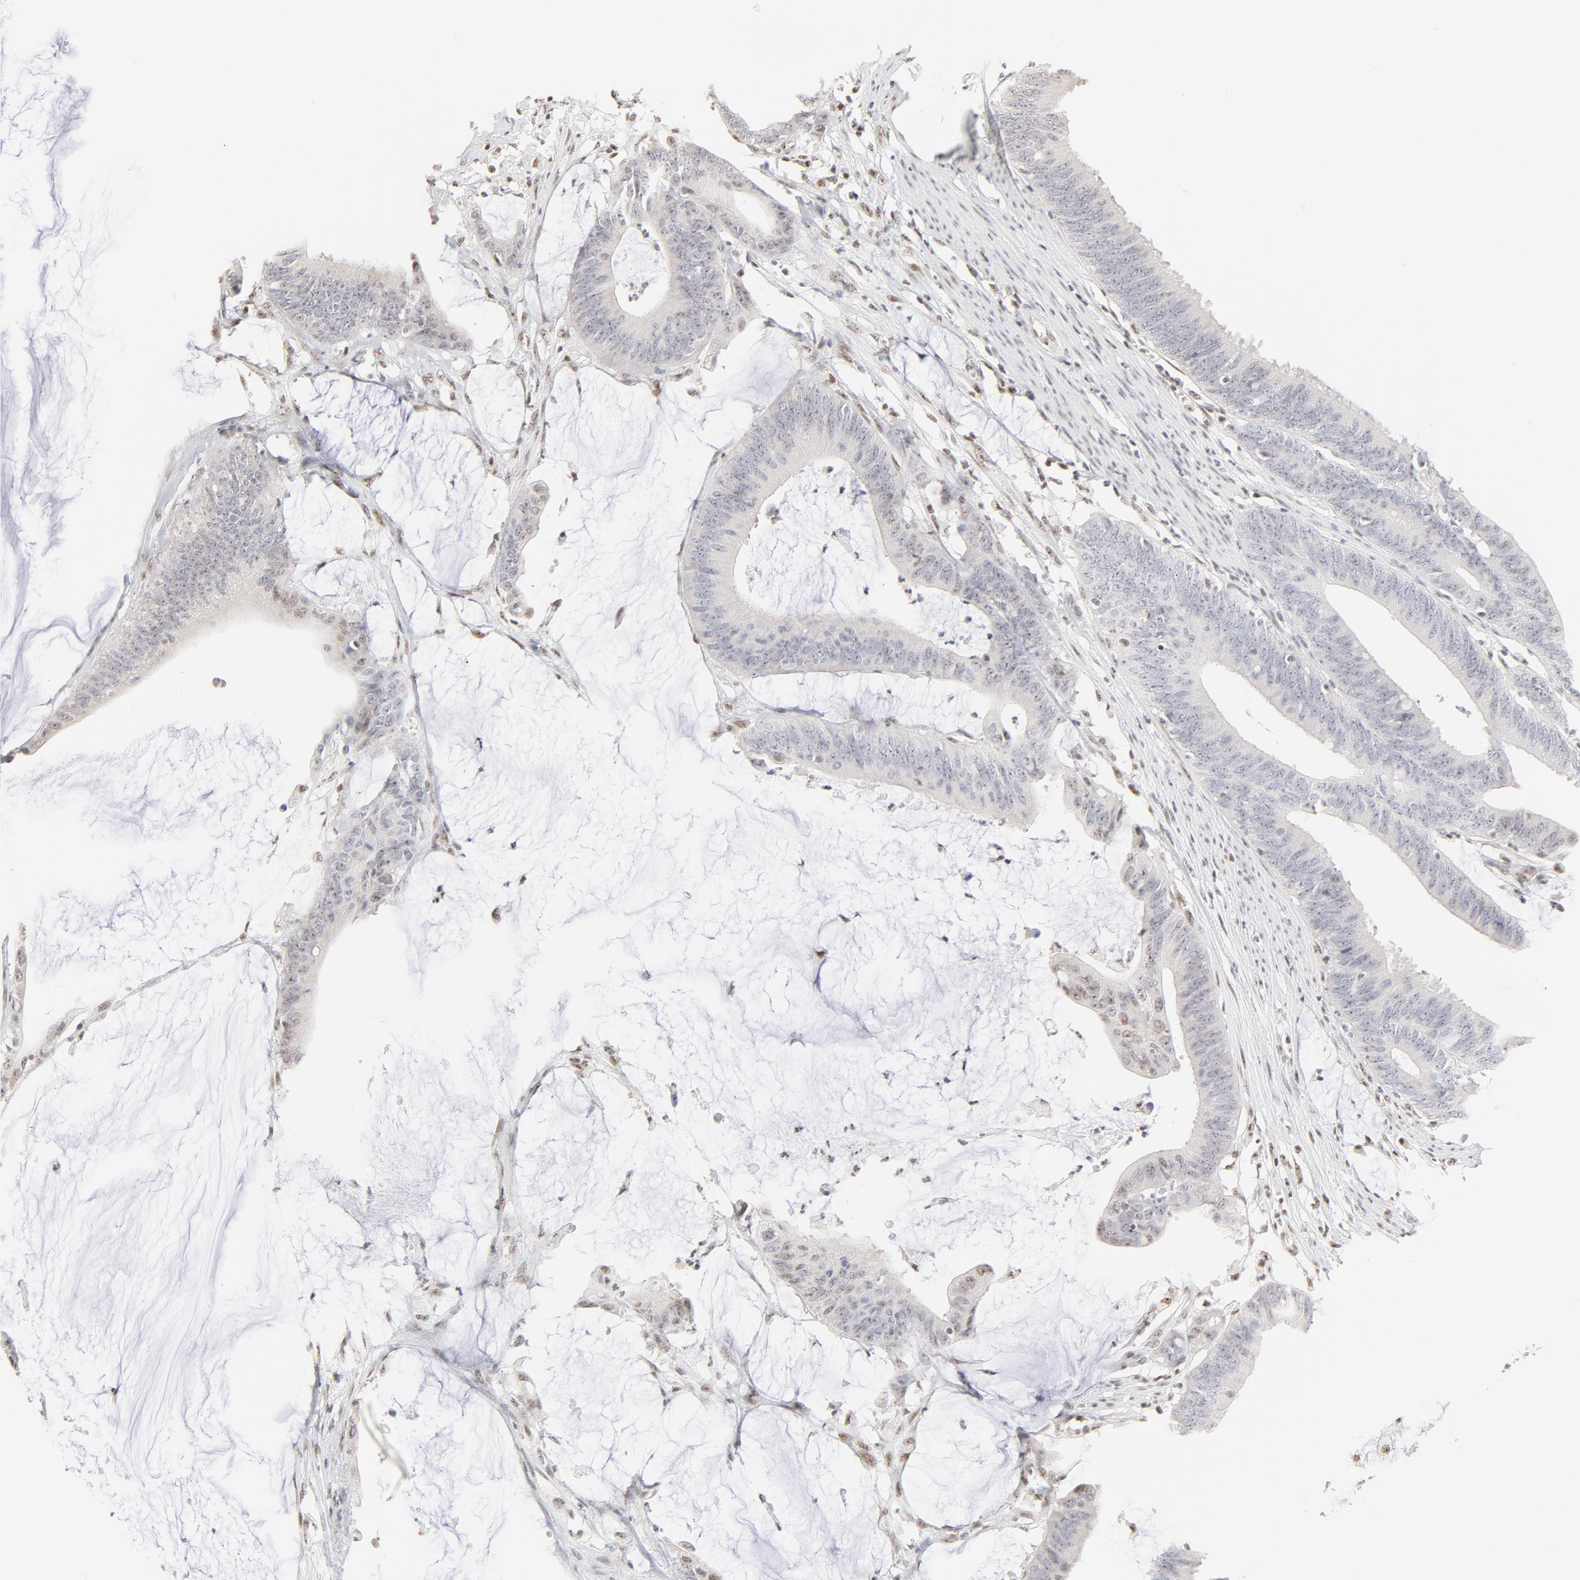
{"staining": {"intensity": "negative", "quantity": "none", "location": "none"}, "tissue": "colorectal cancer", "cell_type": "Tumor cells", "image_type": "cancer", "snomed": [{"axis": "morphology", "description": "Adenocarcinoma, NOS"}, {"axis": "topography", "description": "Rectum"}], "caption": "Tumor cells are negative for protein expression in human colorectal adenocarcinoma.", "gene": "NFIL3", "patient": {"sex": "female", "age": 66}}